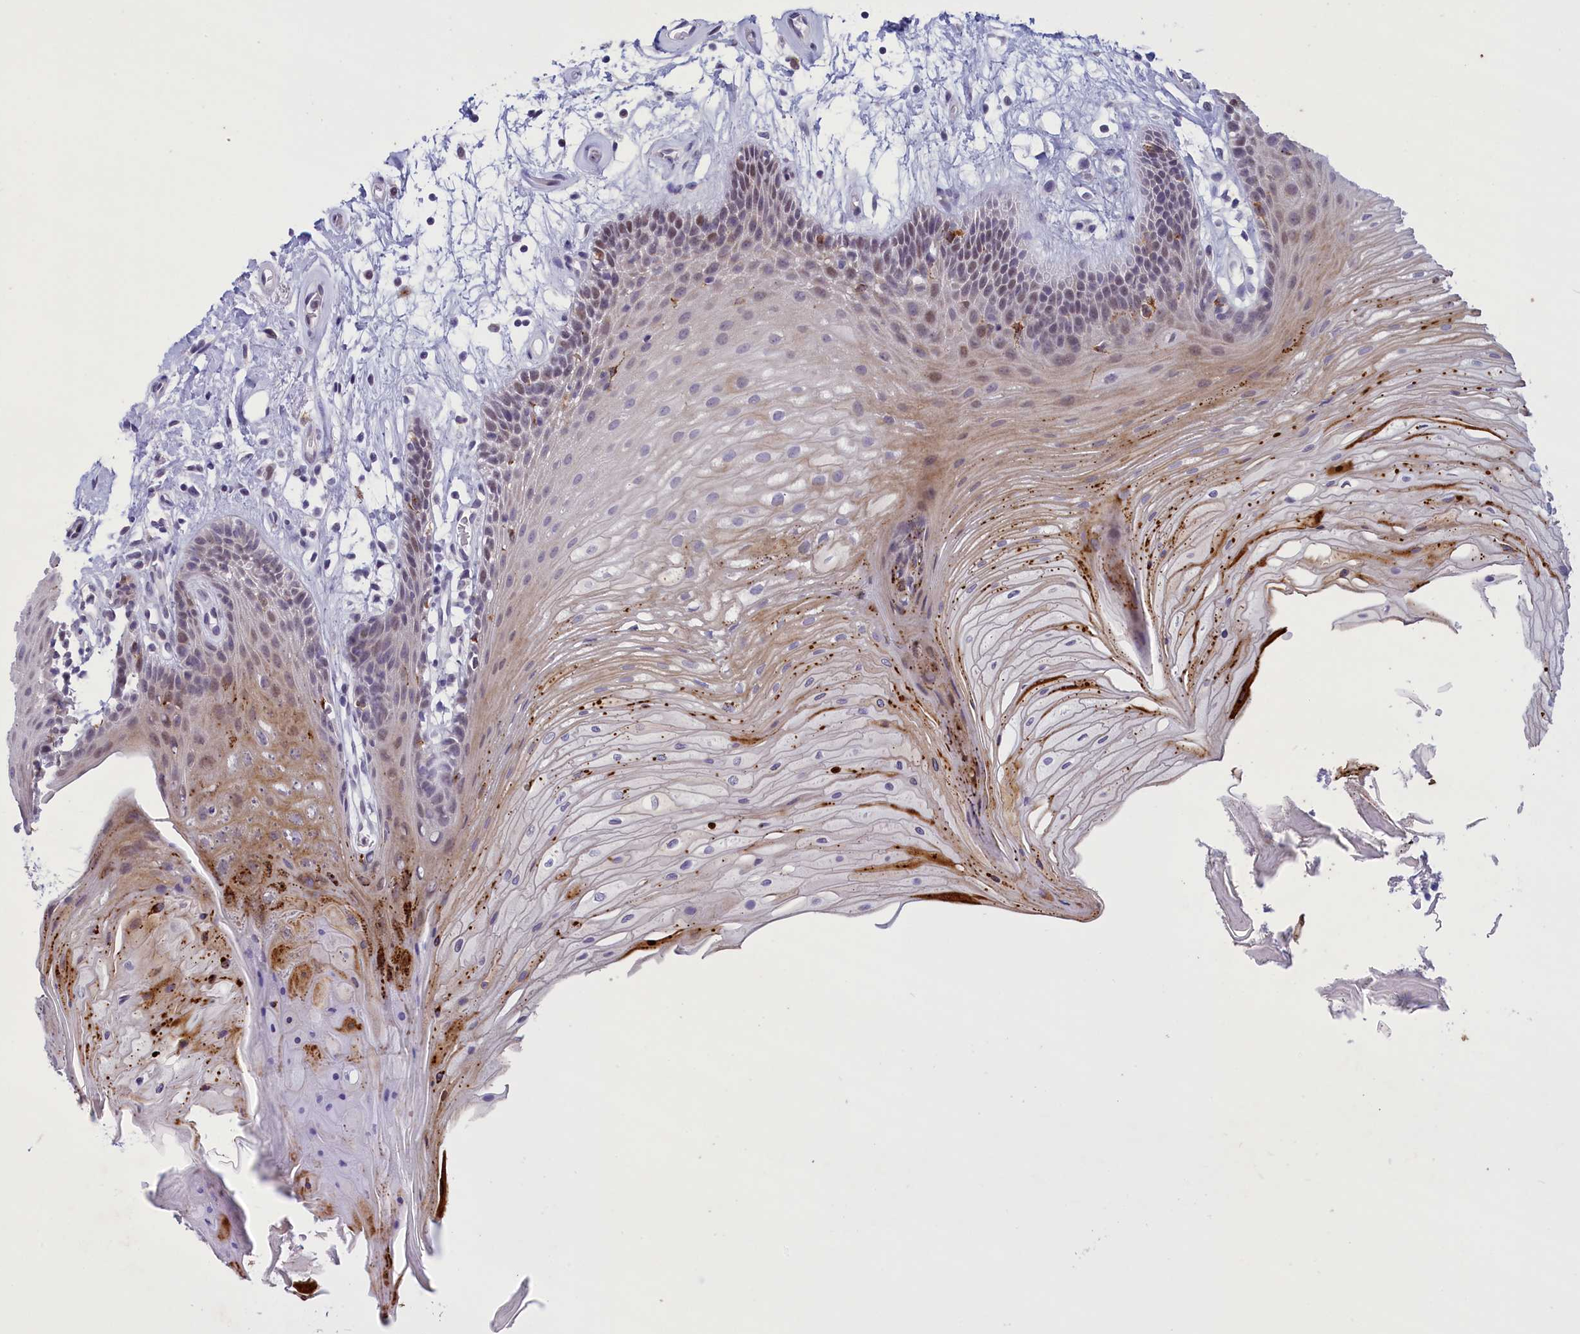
{"staining": {"intensity": "moderate", "quantity": "<25%", "location": "cytoplasmic/membranous,nuclear"}, "tissue": "oral mucosa", "cell_type": "Squamous epithelial cells", "image_type": "normal", "snomed": [{"axis": "morphology", "description": "Normal tissue, NOS"}, {"axis": "topography", "description": "Oral tissue"}], "caption": "Protein staining of normal oral mucosa demonstrates moderate cytoplasmic/membranous,nuclear positivity in approximately <25% of squamous epithelial cells. Nuclei are stained in blue.", "gene": "ELOA2", "patient": {"sex": "female", "age": 80}}